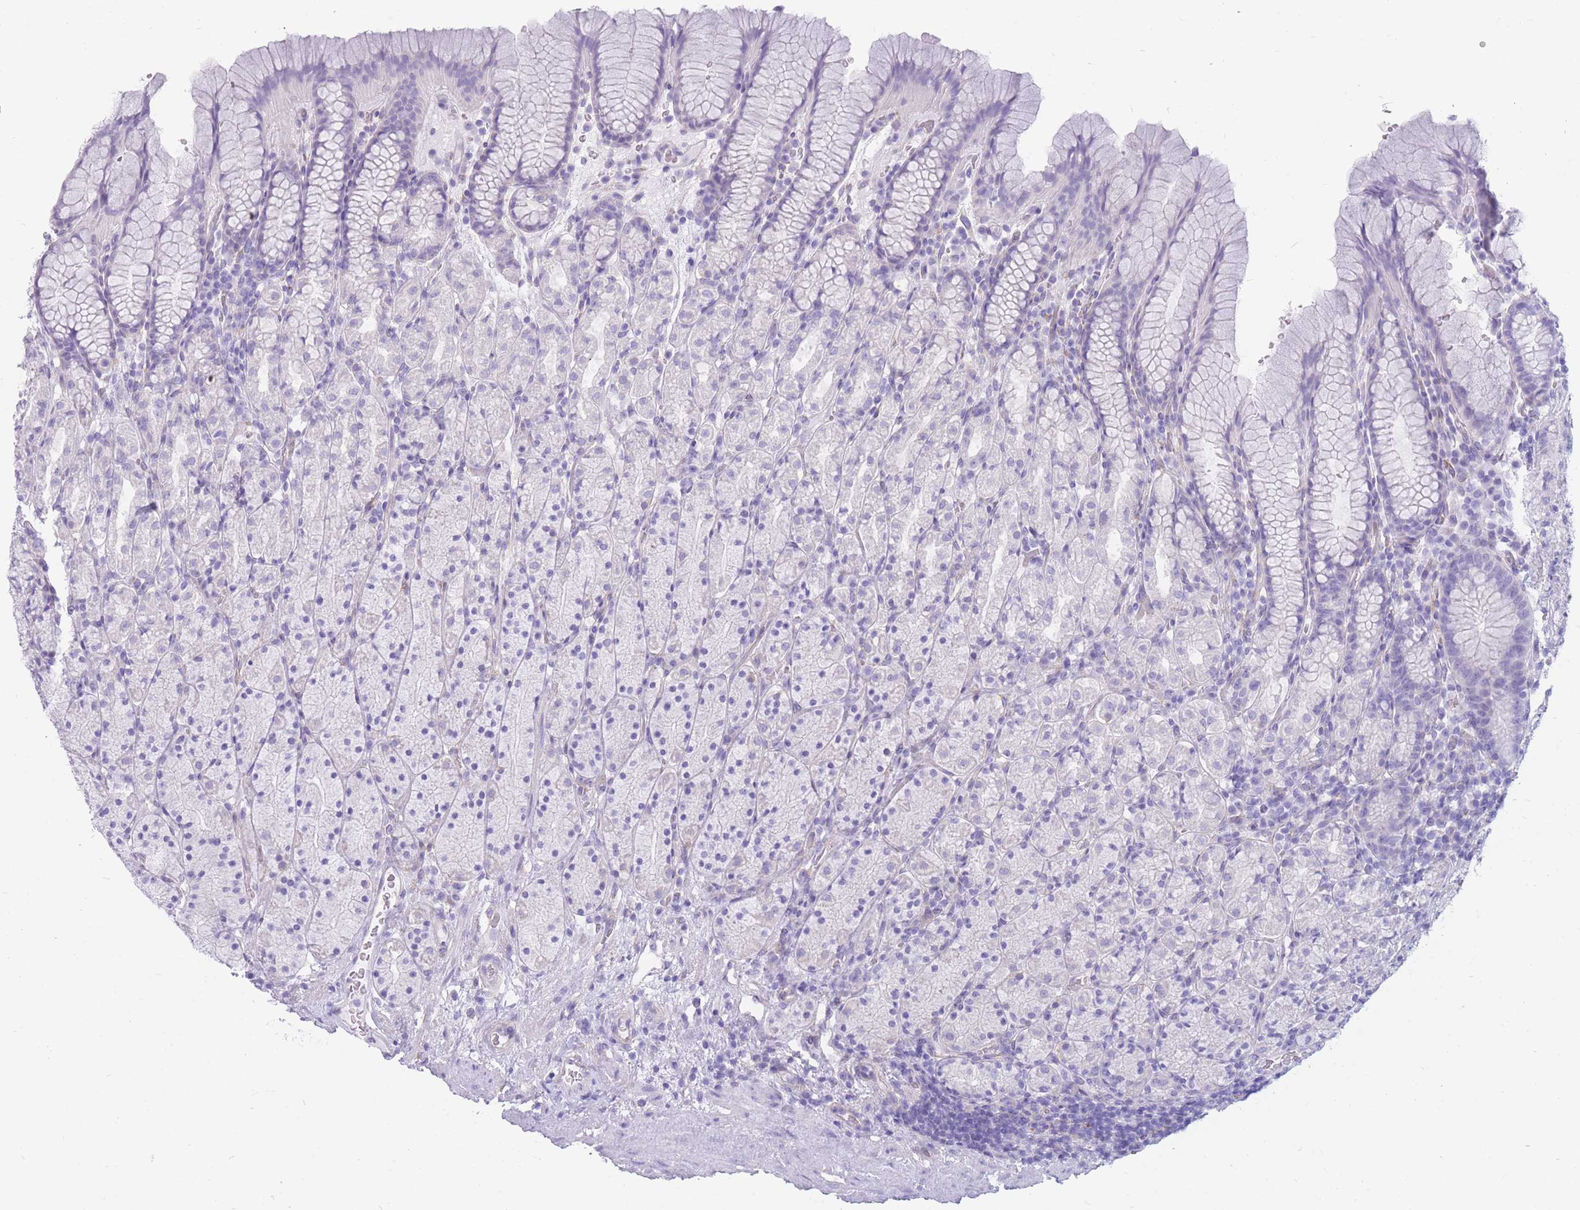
{"staining": {"intensity": "negative", "quantity": "none", "location": "none"}, "tissue": "stomach", "cell_type": "Glandular cells", "image_type": "normal", "snomed": [{"axis": "morphology", "description": "Normal tissue, NOS"}, {"axis": "topography", "description": "Stomach, upper"}, {"axis": "topography", "description": "Stomach"}], "caption": "This is an IHC image of benign human stomach. There is no expression in glandular cells.", "gene": "MTSS2", "patient": {"sex": "male", "age": 62}}